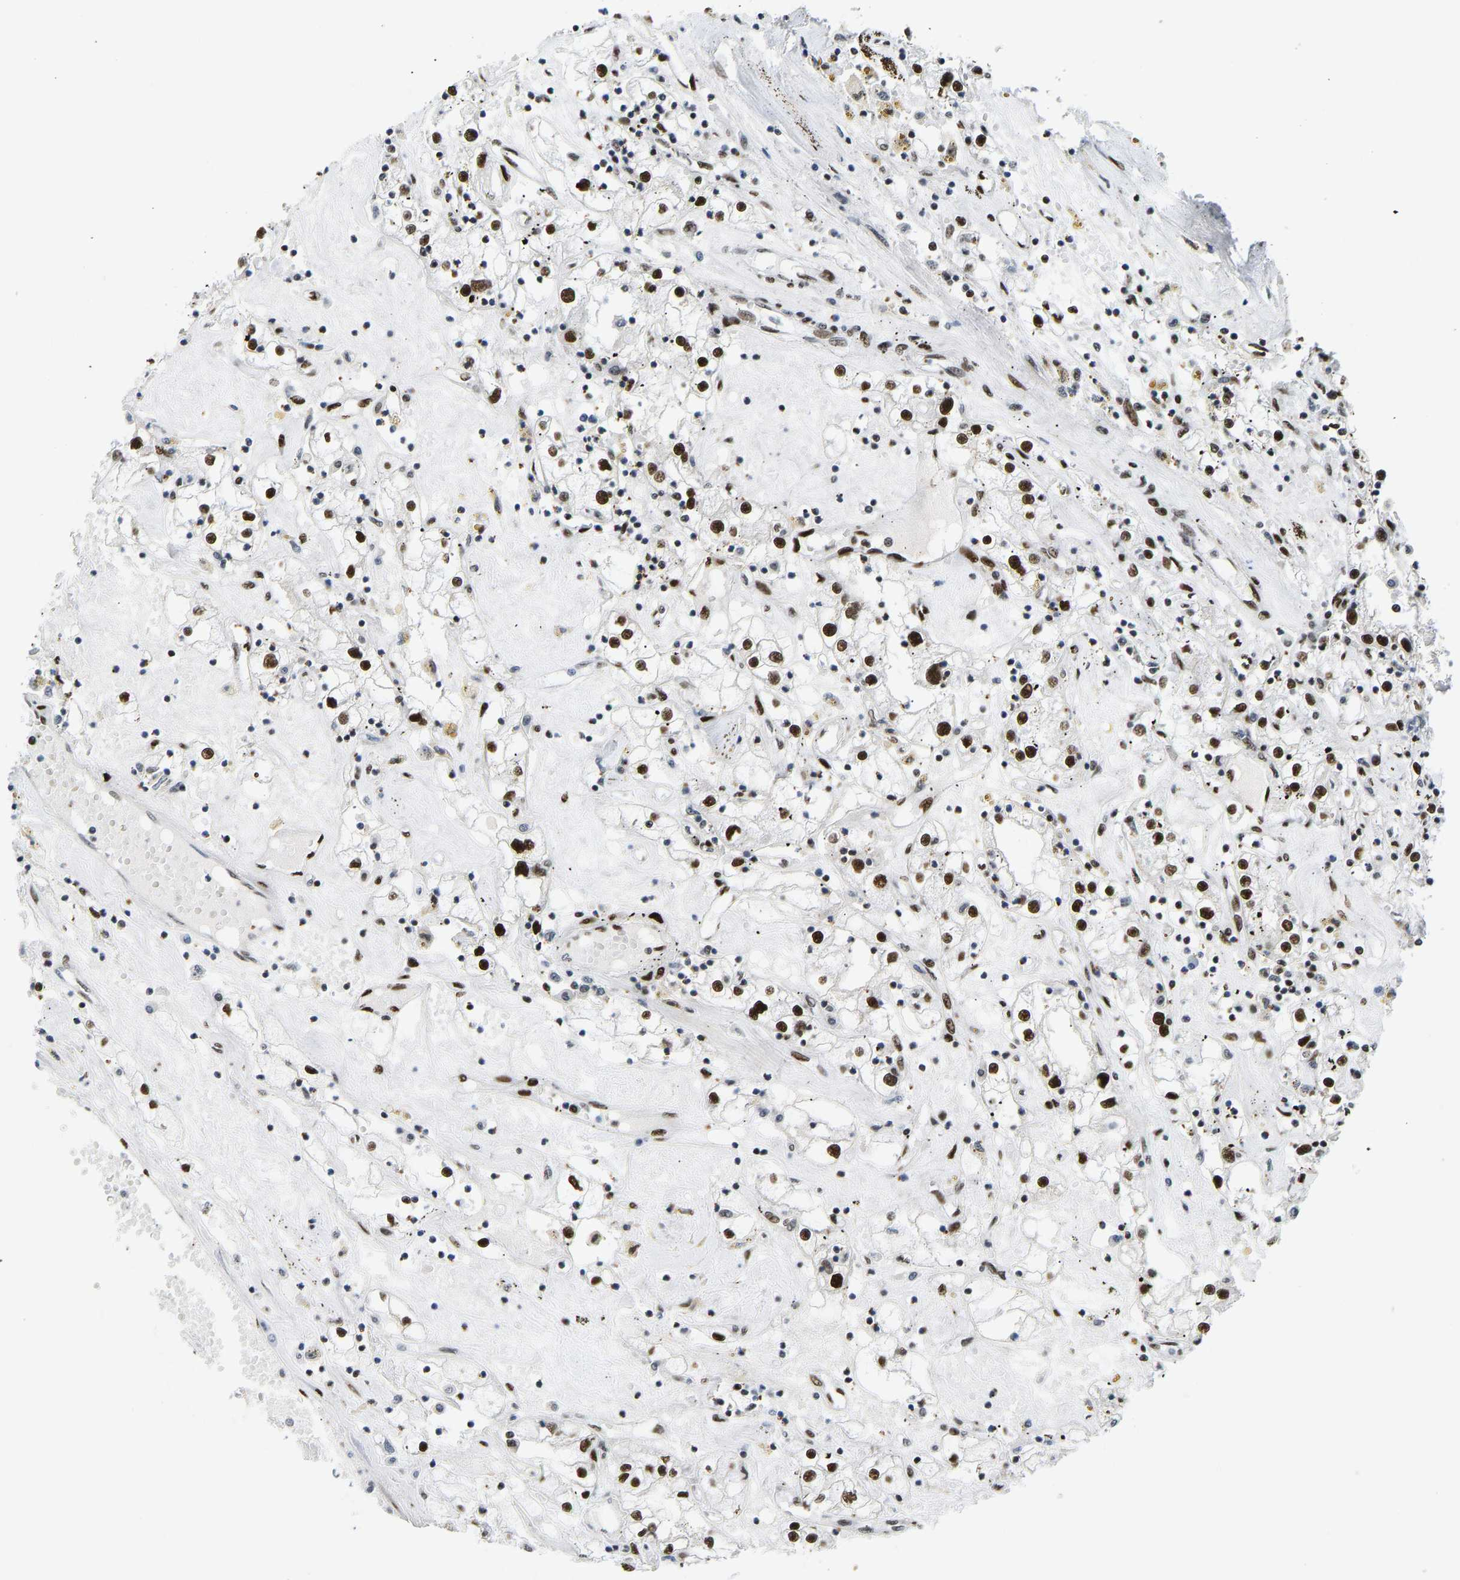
{"staining": {"intensity": "strong", "quantity": ">75%", "location": "nuclear"}, "tissue": "renal cancer", "cell_type": "Tumor cells", "image_type": "cancer", "snomed": [{"axis": "morphology", "description": "Adenocarcinoma, NOS"}, {"axis": "topography", "description": "Kidney"}], "caption": "Immunohistochemical staining of human adenocarcinoma (renal) displays strong nuclear protein positivity in approximately >75% of tumor cells.", "gene": "FOXK1", "patient": {"sex": "male", "age": 56}}